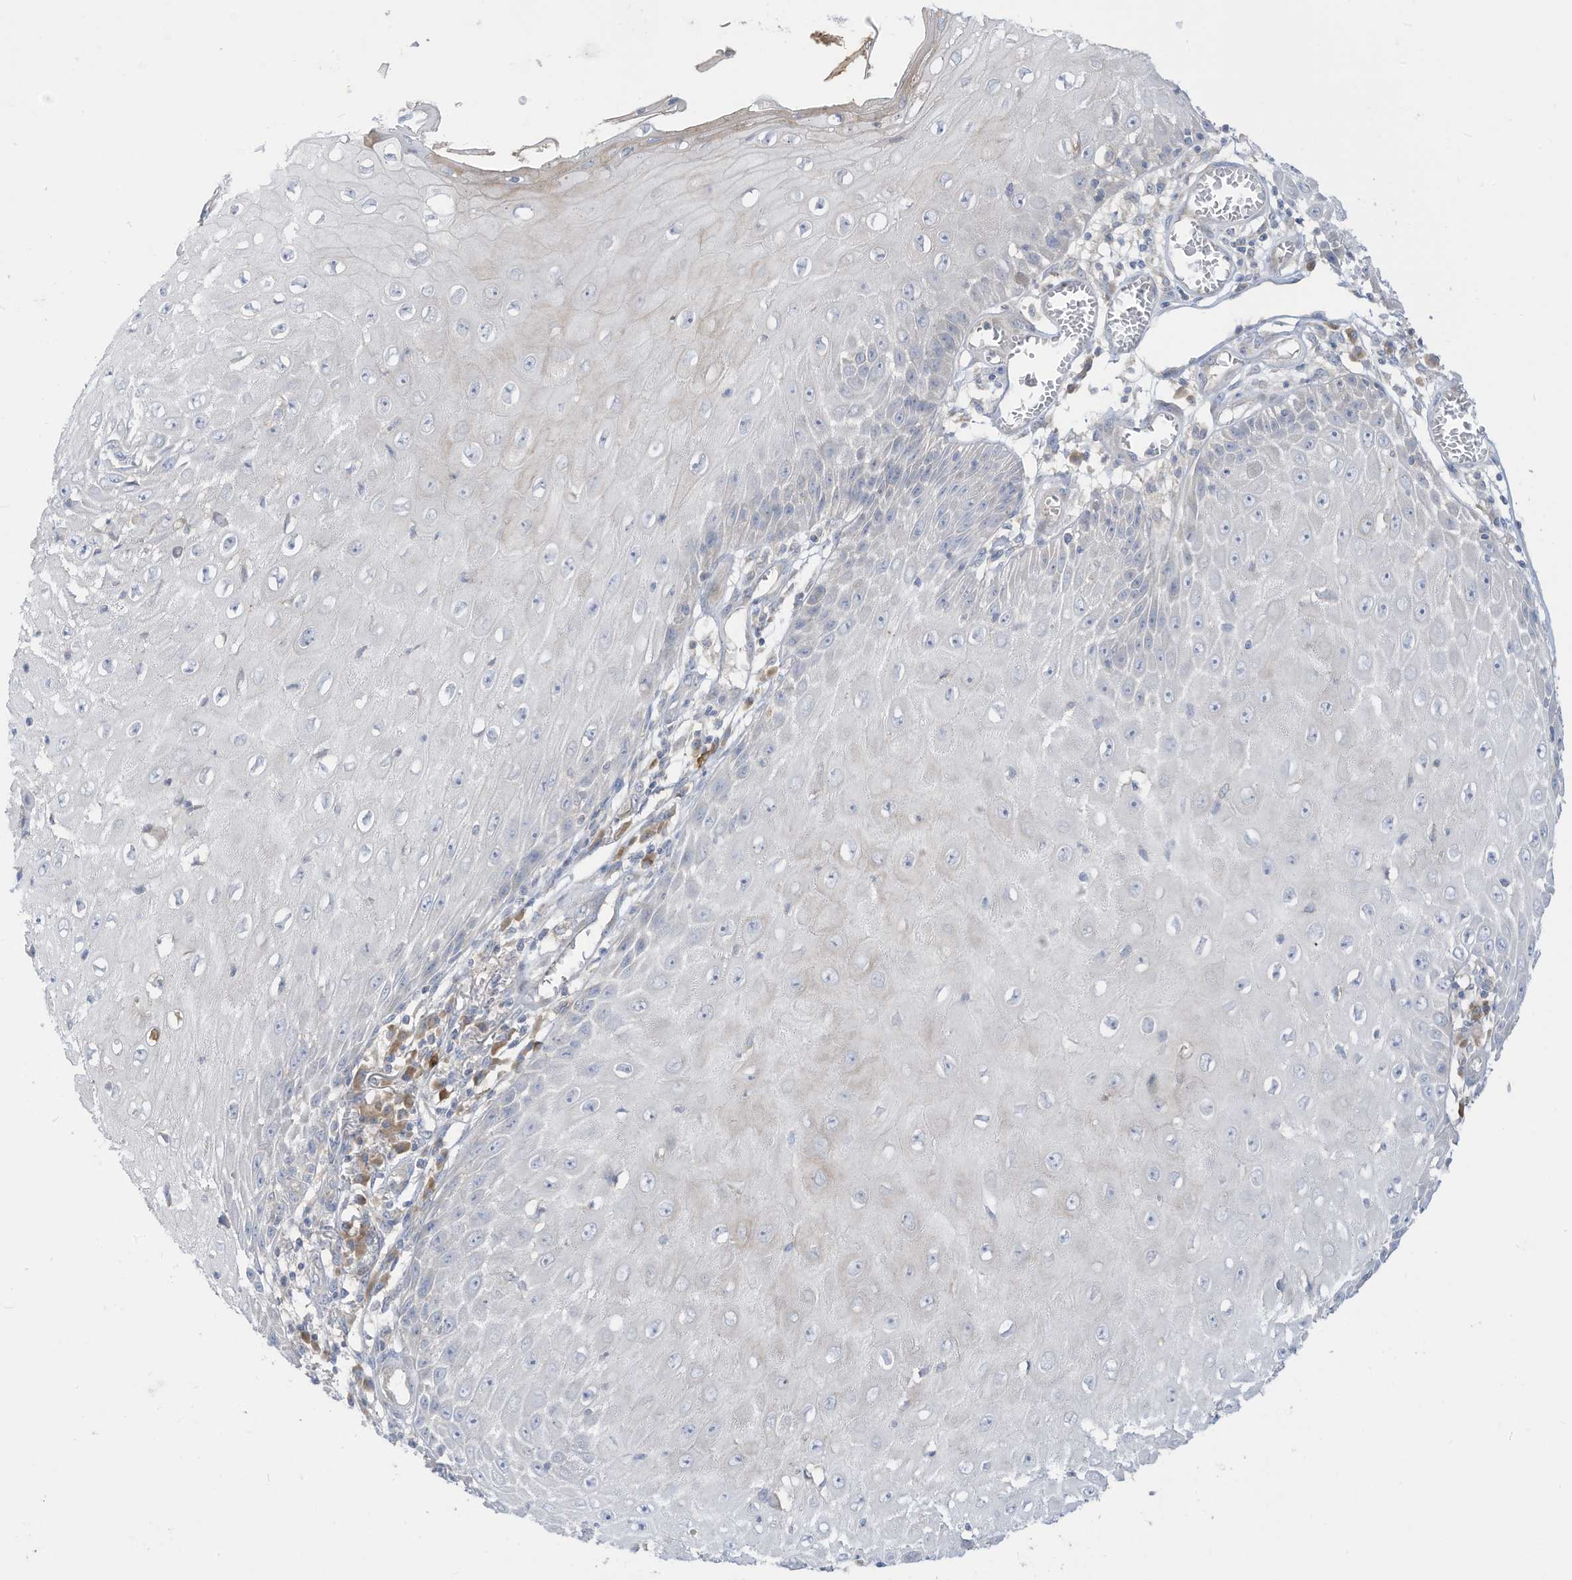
{"staining": {"intensity": "negative", "quantity": "none", "location": "none"}, "tissue": "skin cancer", "cell_type": "Tumor cells", "image_type": "cancer", "snomed": [{"axis": "morphology", "description": "Squamous cell carcinoma, NOS"}, {"axis": "topography", "description": "Skin"}], "caption": "Photomicrograph shows no significant protein expression in tumor cells of skin squamous cell carcinoma.", "gene": "LRRN2", "patient": {"sex": "female", "age": 73}}